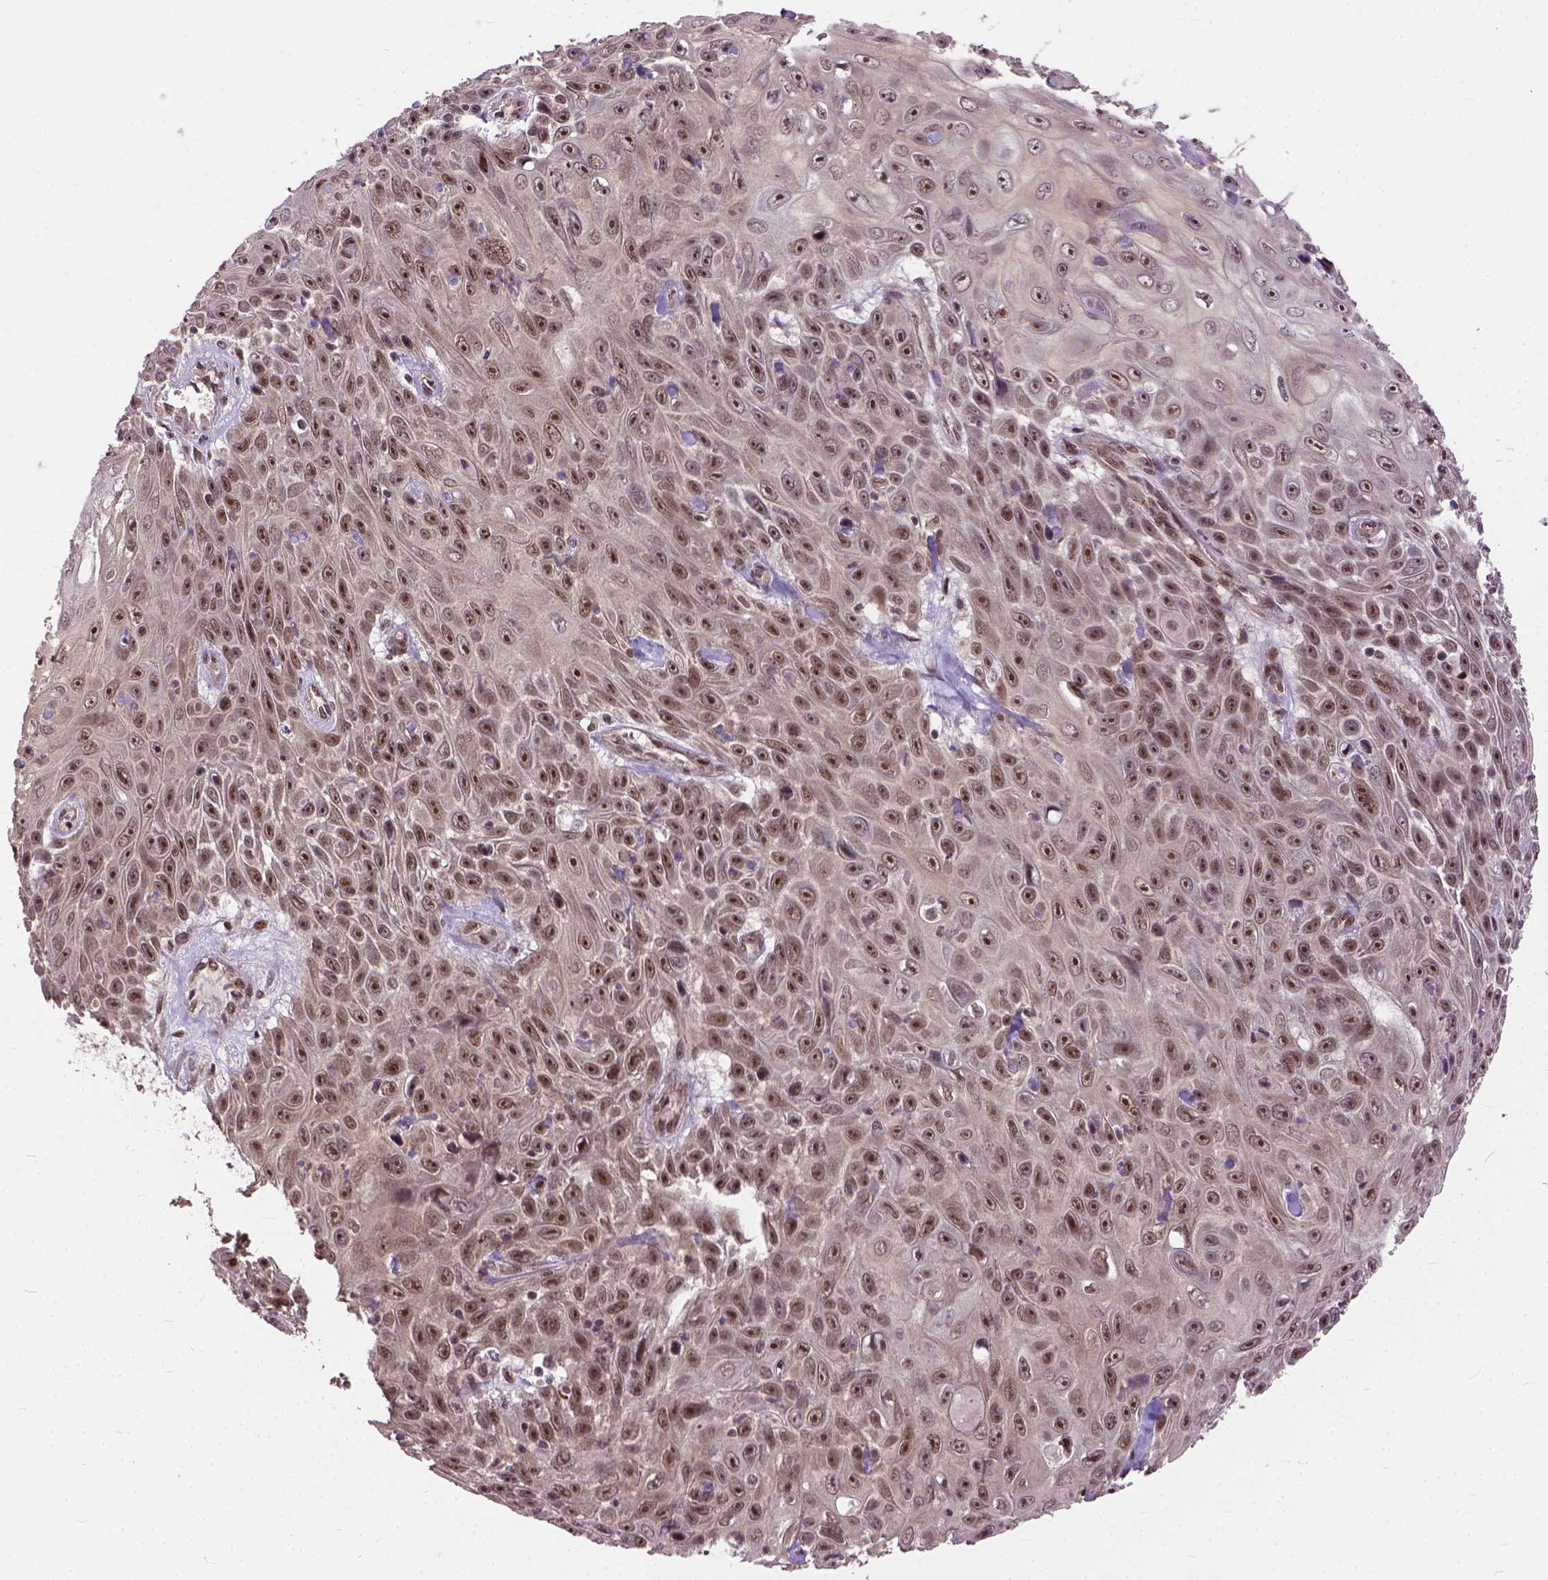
{"staining": {"intensity": "moderate", "quantity": ">75%", "location": "nuclear"}, "tissue": "skin cancer", "cell_type": "Tumor cells", "image_type": "cancer", "snomed": [{"axis": "morphology", "description": "Squamous cell carcinoma, NOS"}, {"axis": "topography", "description": "Skin"}], "caption": "Immunohistochemistry (IHC) staining of skin cancer, which reveals medium levels of moderate nuclear positivity in approximately >75% of tumor cells indicating moderate nuclear protein staining. The staining was performed using DAB (brown) for protein detection and nuclei were counterstained in hematoxylin (blue).", "gene": "ZNF630", "patient": {"sex": "male", "age": 82}}